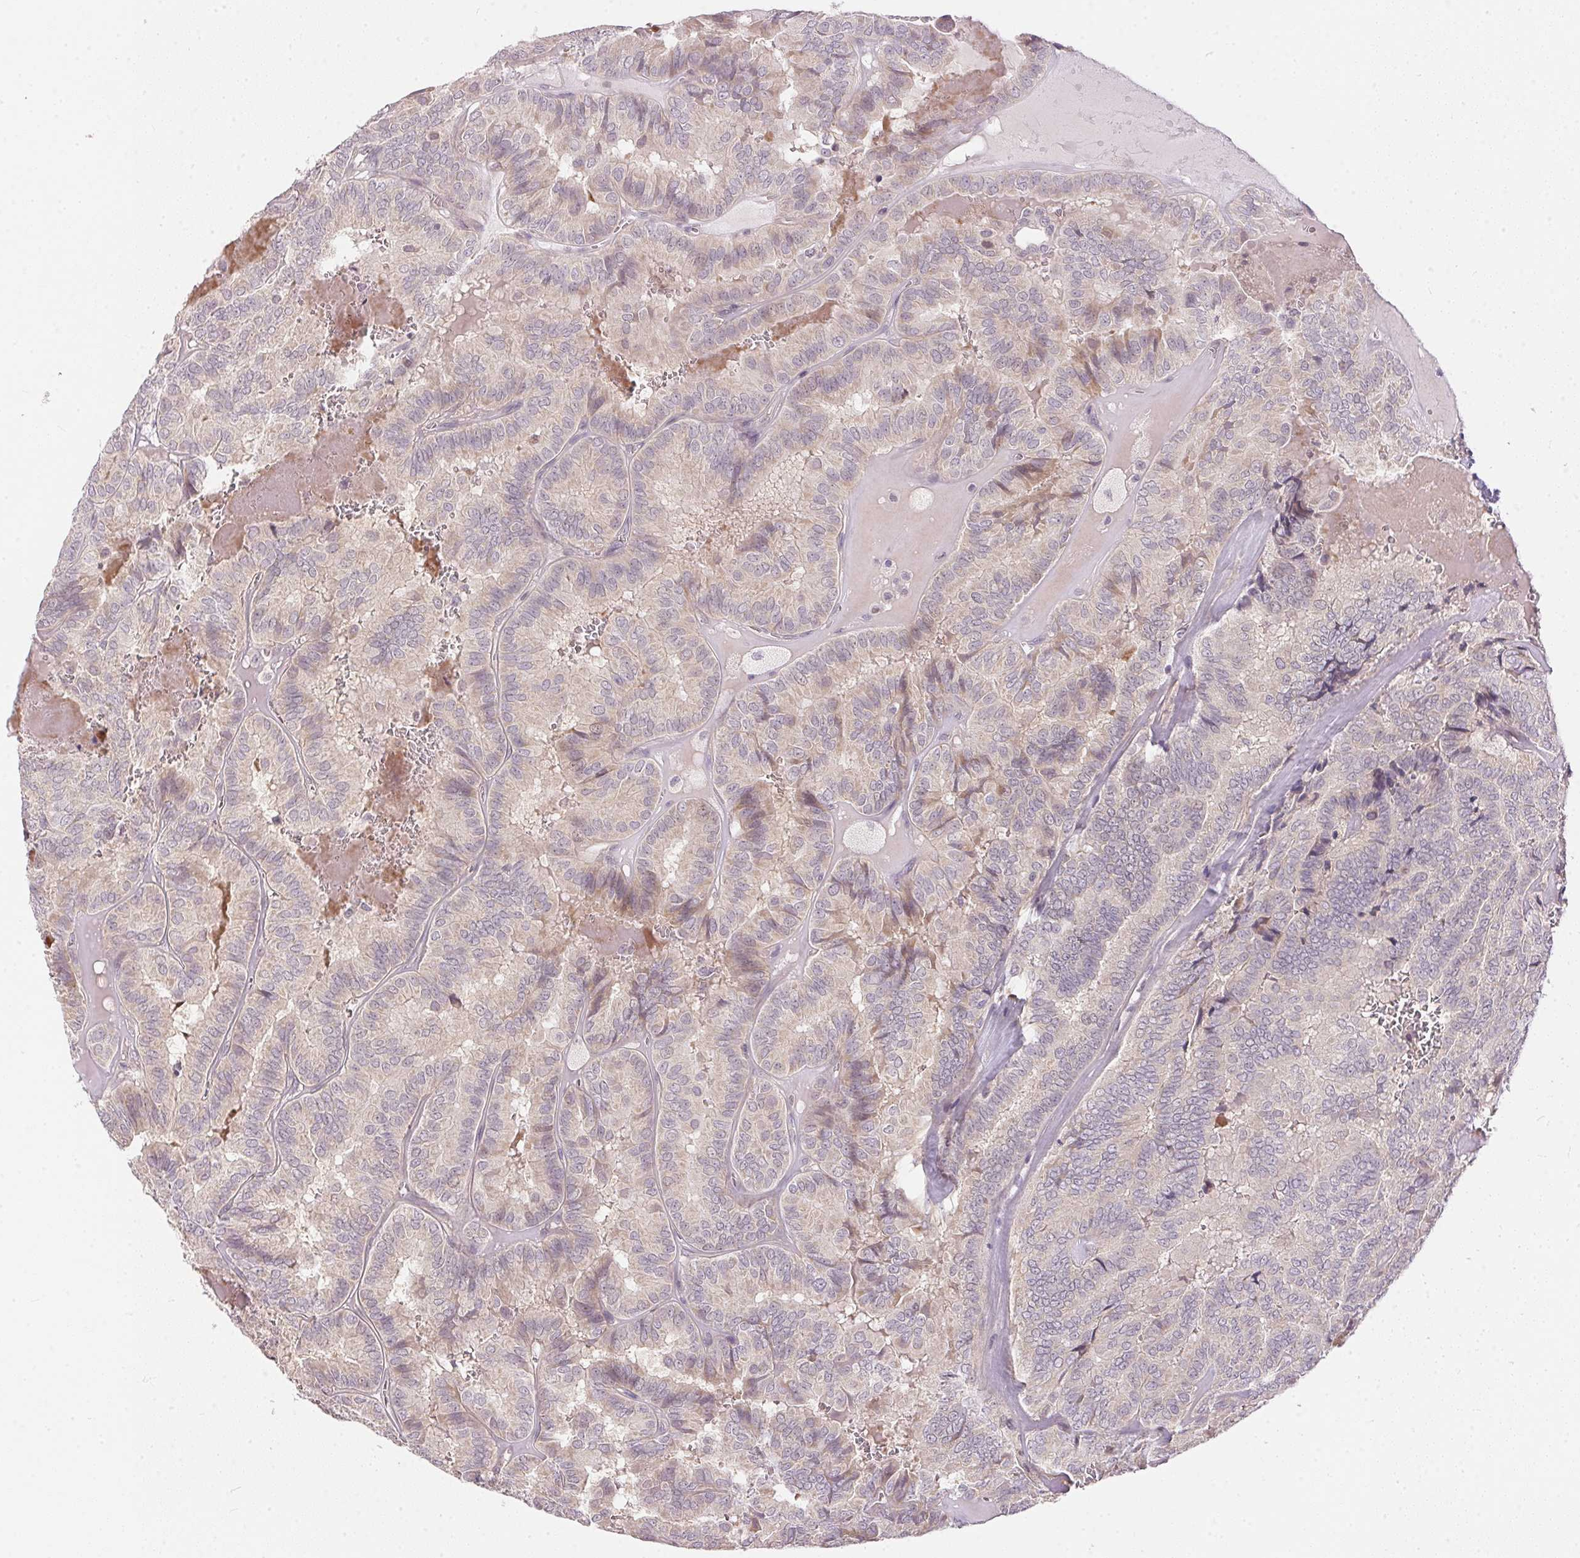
{"staining": {"intensity": "negative", "quantity": "none", "location": "none"}, "tissue": "thyroid cancer", "cell_type": "Tumor cells", "image_type": "cancer", "snomed": [{"axis": "morphology", "description": "Papillary adenocarcinoma, NOS"}, {"axis": "topography", "description": "Thyroid gland"}], "caption": "IHC histopathology image of neoplastic tissue: thyroid papillary adenocarcinoma stained with DAB displays no significant protein positivity in tumor cells.", "gene": "TTC23L", "patient": {"sex": "female", "age": 75}}